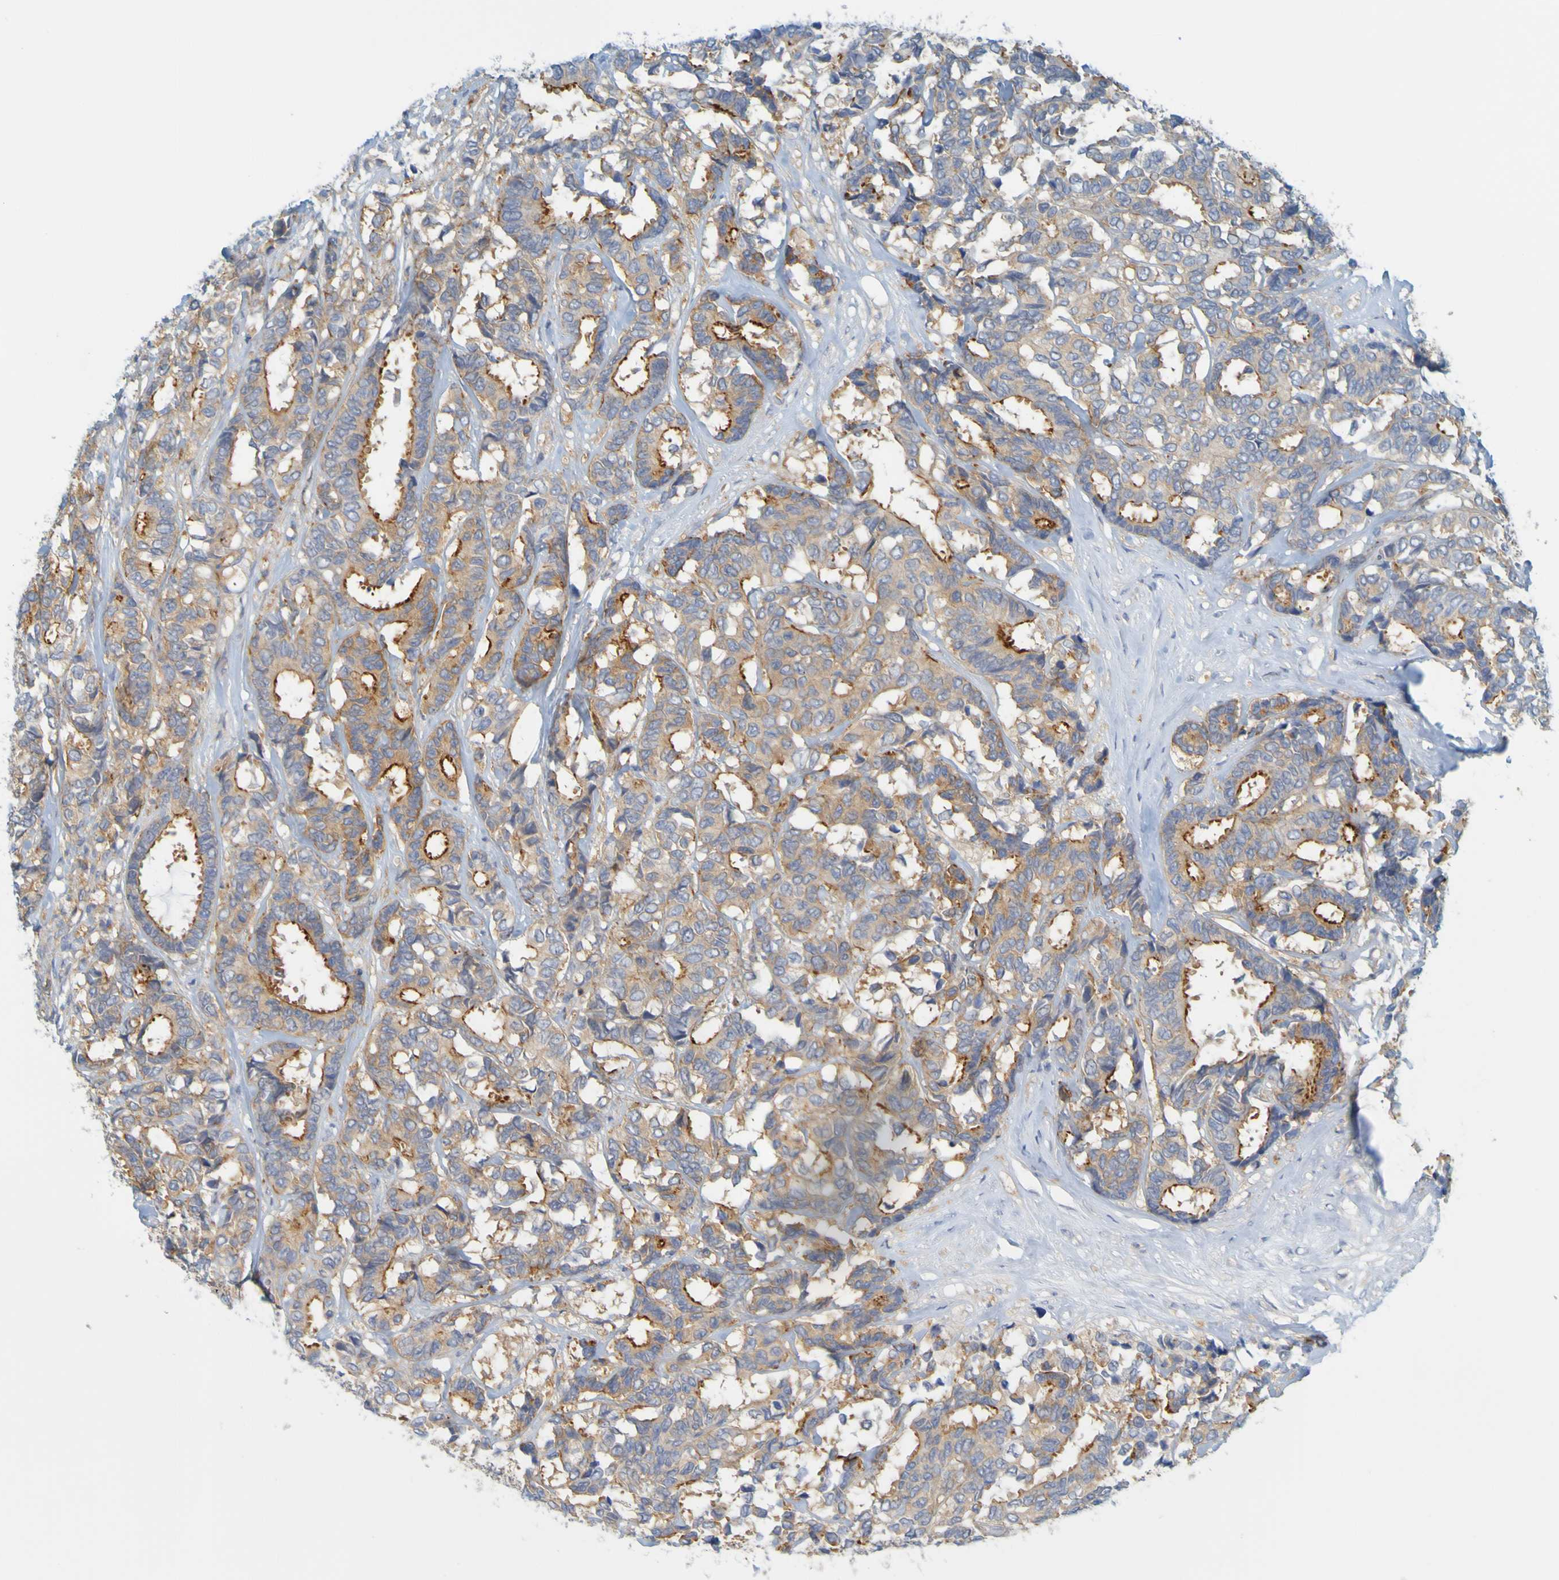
{"staining": {"intensity": "moderate", "quantity": ">75%", "location": "cytoplasmic/membranous"}, "tissue": "breast cancer", "cell_type": "Tumor cells", "image_type": "cancer", "snomed": [{"axis": "morphology", "description": "Duct carcinoma"}, {"axis": "topography", "description": "Breast"}], "caption": "A medium amount of moderate cytoplasmic/membranous positivity is identified in about >75% of tumor cells in breast cancer (infiltrating ductal carcinoma) tissue.", "gene": "APPL1", "patient": {"sex": "female", "age": 87}}